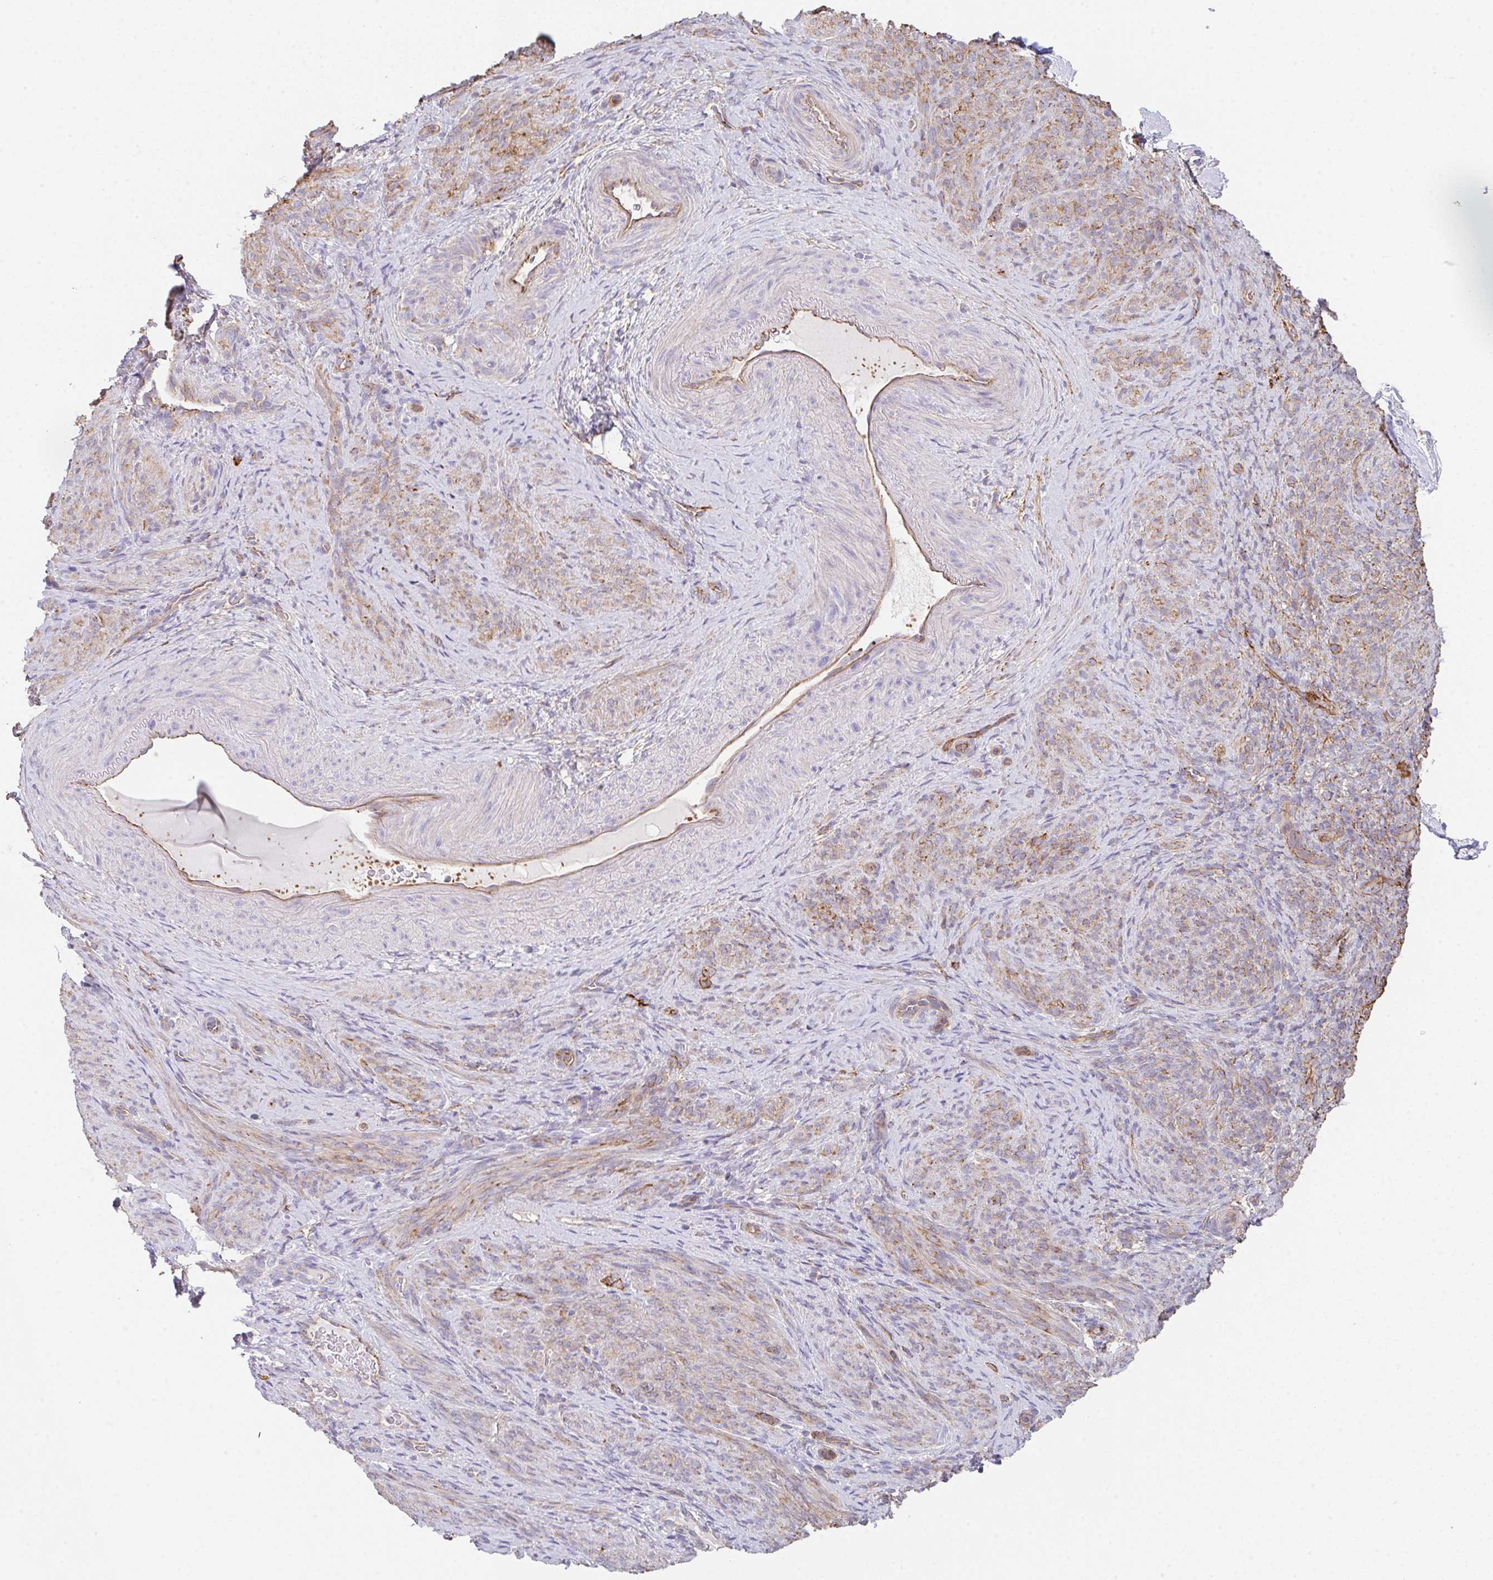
{"staining": {"intensity": "negative", "quantity": "none", "location": "none"}, "tissue": "endometrium", "cell_type": "Cells in endometrial stroma", "image_type": "normal", "snomed": [{"axis": "morphology", "description": "Normal tissue, NOS"}, {"axis": "topography", "description": "Endometrium"}], "caption": "Normal endometrium was stained to show a protein in brown. There is no significant staining in cells in endometrial stroma. (Brightfield microscopy of DAB (3,3'-diaminobenzidine) immunohistochemistry (IHC) at high magnification).", "gene": "DBN1", "patient": {"sex": "female", "age": 34}}